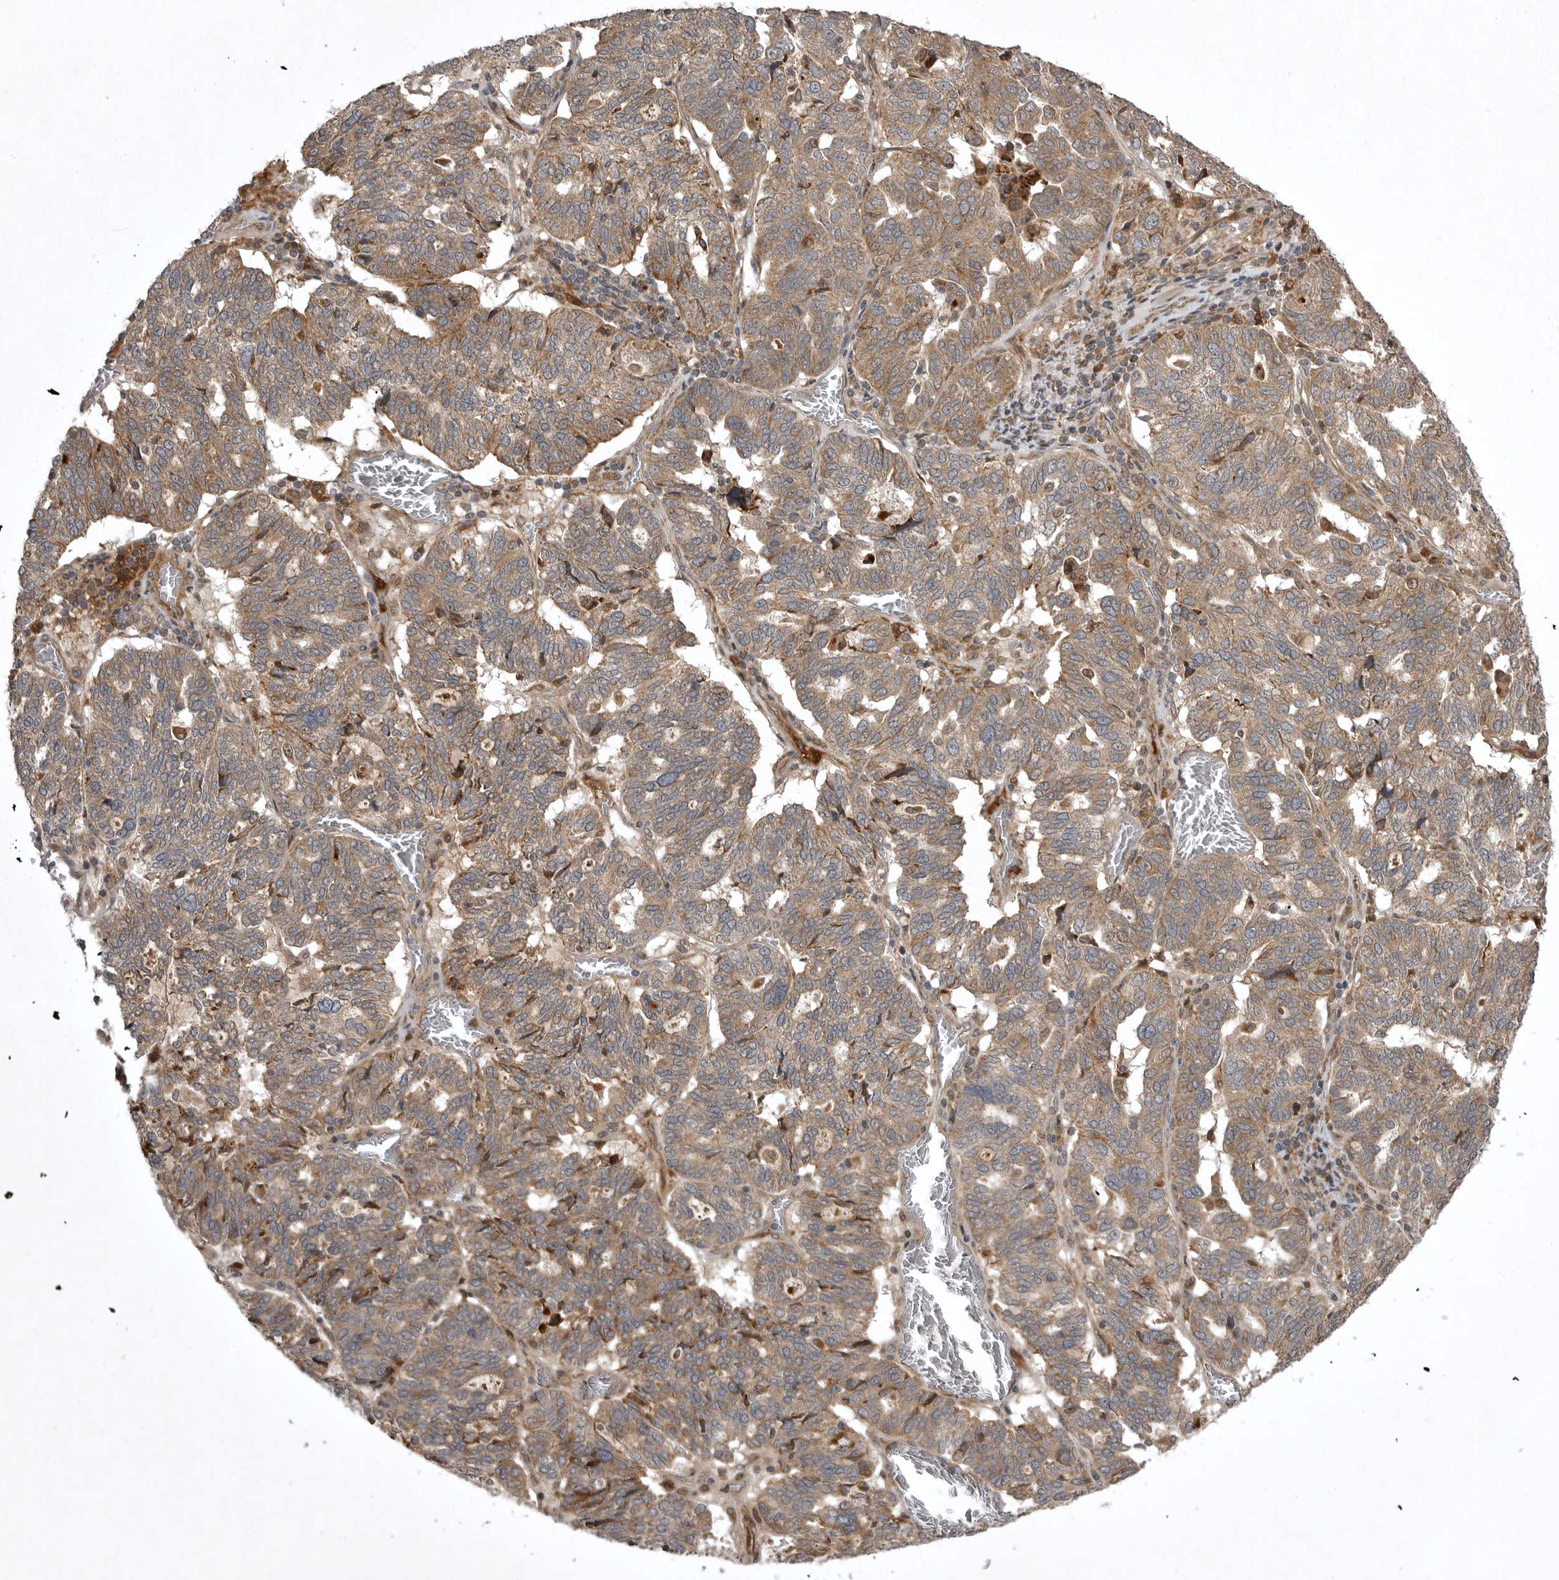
{"staining": {"intensity": "moderate", "quantity": ">75%", "location": "cytoplasmic/membranous"}, "tissue": "ovarian cancer", "cell_type": "Tumor cells", "image_type": "cancer", "snomed": [{"axis": "morphology", "description": "Cystadenocarcinoma, serous, NOS"}, {"axis": "topography", "description": "Ovary"}], "caption": "Ovarian serous cystadenocarcinoma was stained to show a protein in brown. There is medium levels of moderate cytoplasmic/membranous staining in about >75% of tumor cells.", "gene": "GPR31", "patient": {"sex": "female", "age": 59}}